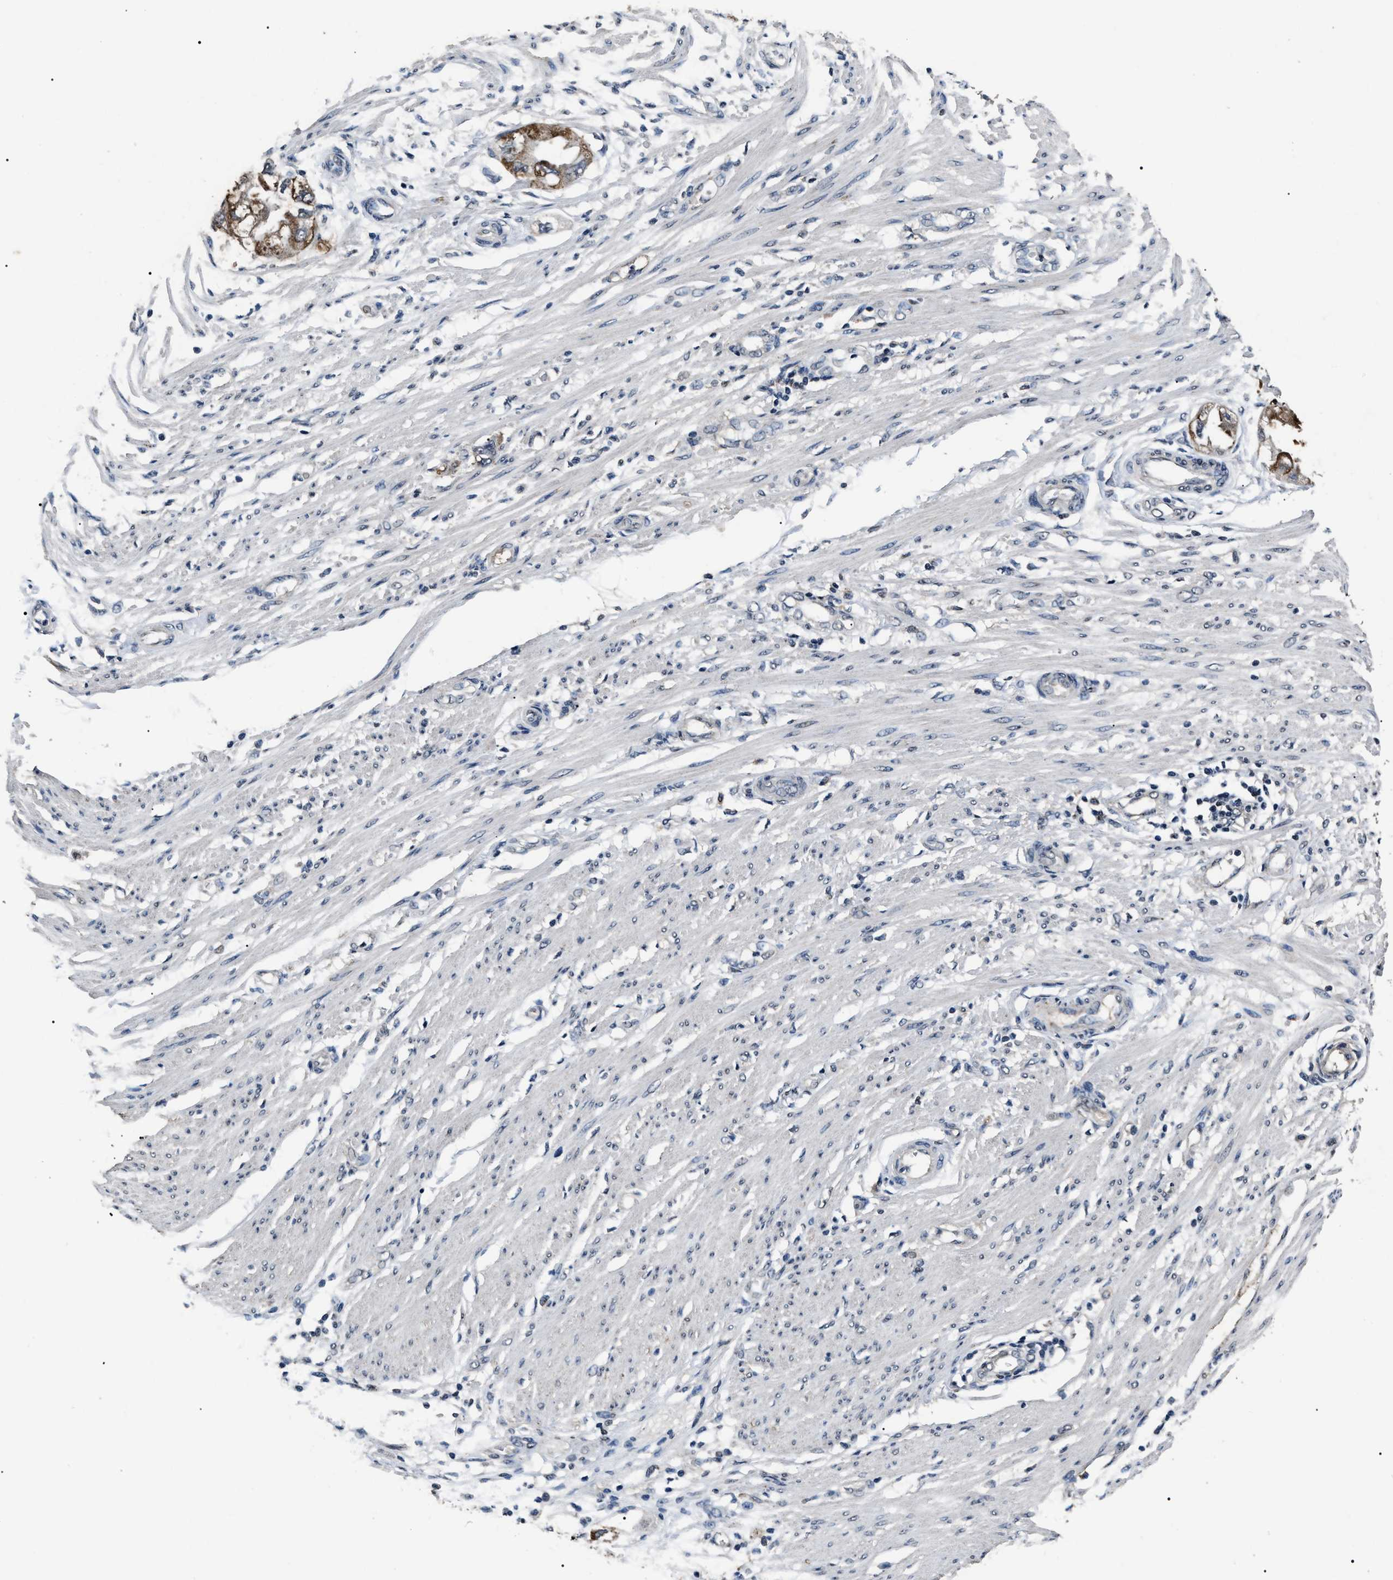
{"staining": {"intensity": "moderate", "quantity": ">75%", "location": "cytoplasmic/membranous"}, "tissue": "endometrial cancer", "cell_type": "Tumor cells", "image_type": "cancer", "snomed": [{"axis": "morphology", "description": "Adenocarcinoma, NOS"}, {"axis": "topography", "description": "Endometrium"}], "caption": "About >75% of tumor cells in human endometrial cancer (adenocarcinoma) show moderate cytoplasmic/membranous protein expression as visualized by brown immunohistochemical staining.", "gene": "ANP32E", "patient": {"sex": "female", "age": 67}}